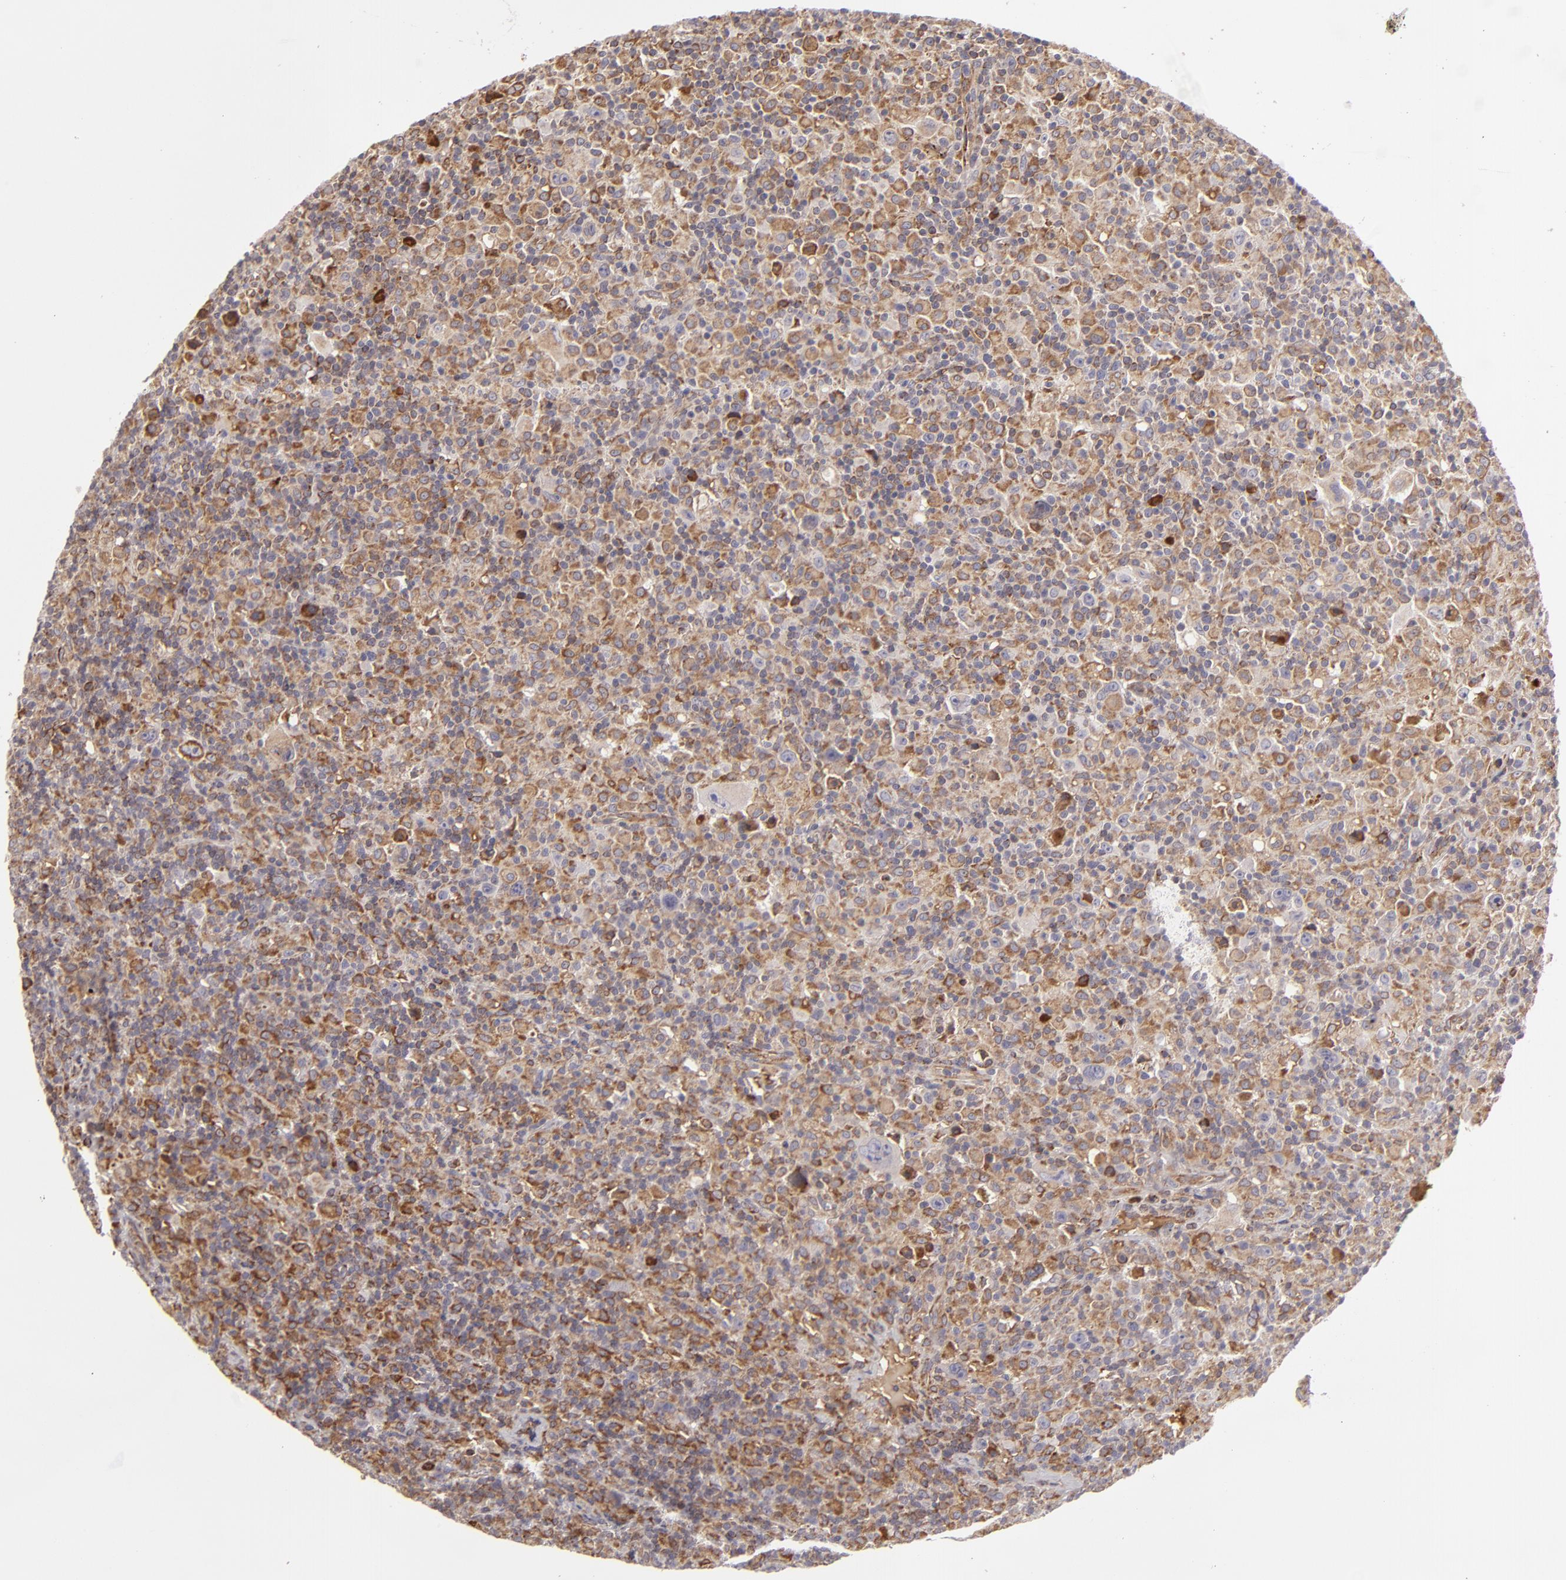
{"staining": {"intensity": "moderate", "quantity": "25%-75%", "location": "cytoplasmic/membranous"}, "tissue": "lymphoma", "cell_type": "Tumor cells", "image_type": "cancer", "snomed": [{"axis": "morphology", "description": "Hodgkin's disease, NOS"}, {"axis": "topography", "description": "Lymph node"}], "caption": "An image of human lymphoma stained for a protein demonstrates moderate cytoplasmic/membranous brown staining in tumor cells.", "gene": "CFB", "patient": {"sex": "male", "age": 46}}